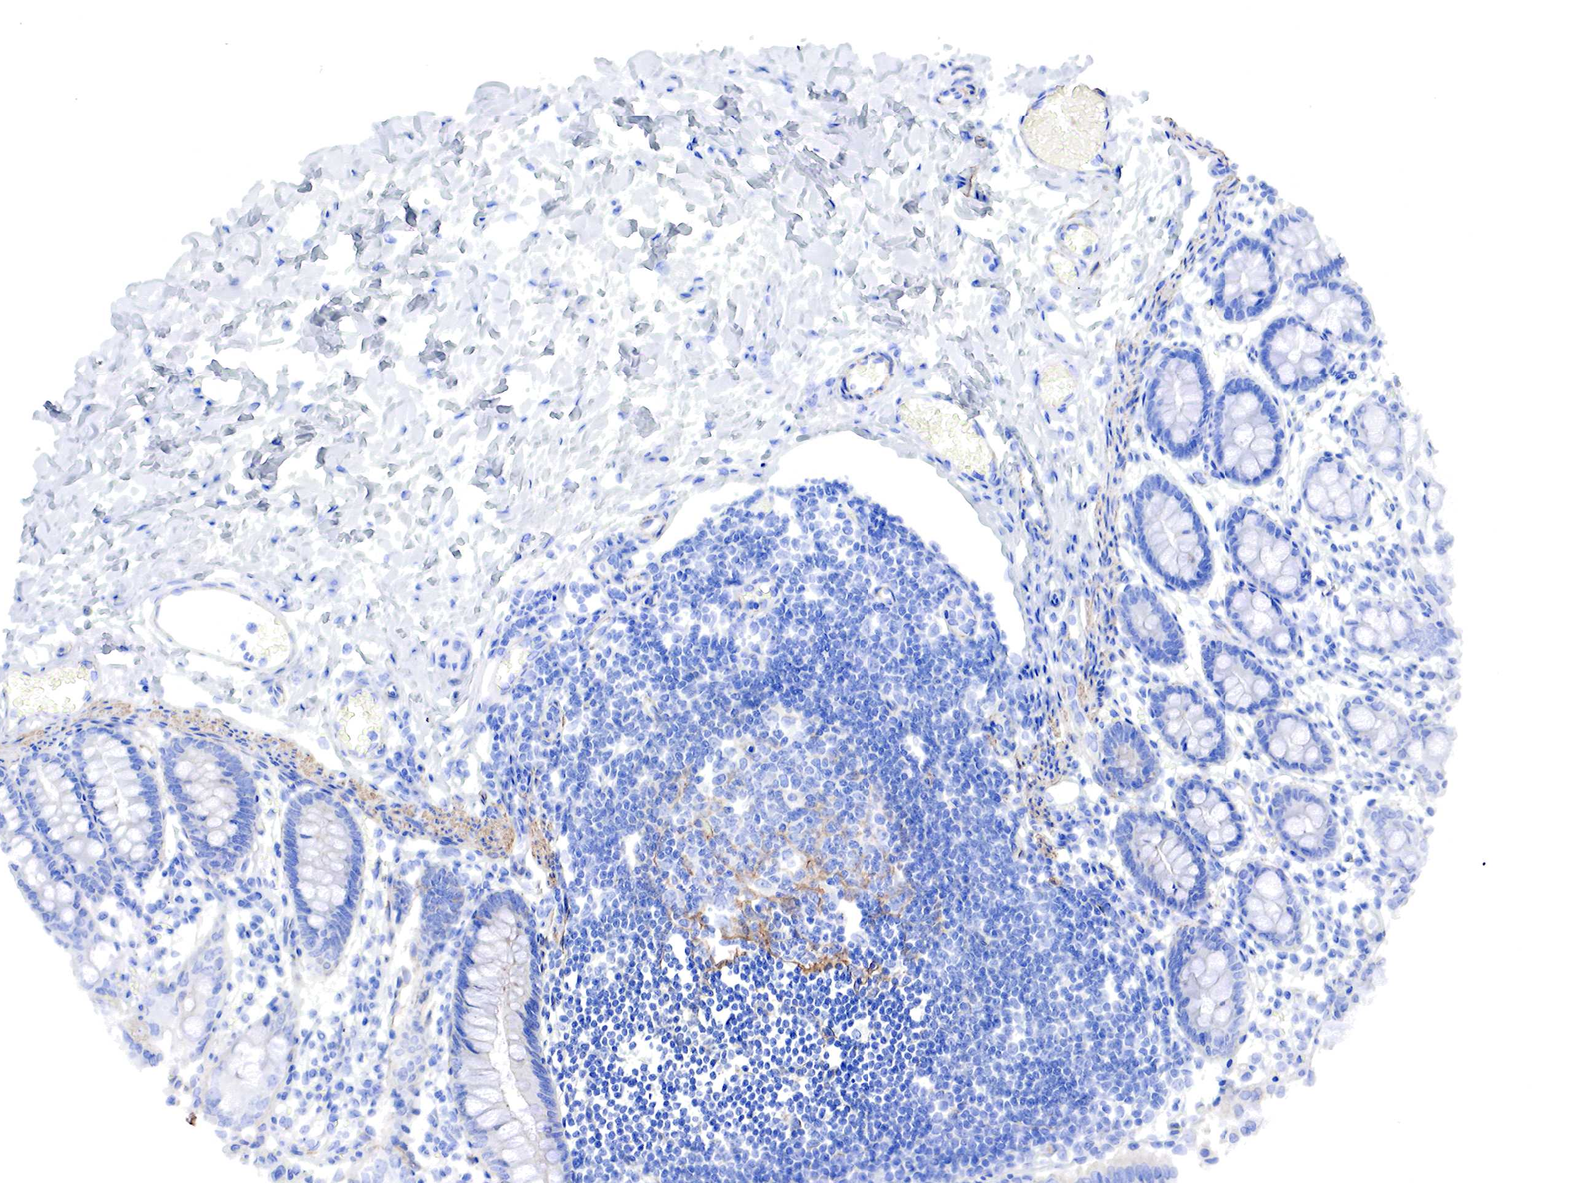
{"staining": {"intensity": "negative", "quantity": "none", "location": "none"}, "tissue": "colon", "cell_type": "Endothelial cells", "image_type": "normal", "snomed": [{"axis": "morphology", "description": "Normal tissue, NOS"}, {"axis": "topography", "description": "Colon"}], "caption": "This is an immunohistochemistry (IHC) histopathology image of unremarkable human colon. There is no staining in endothelial cells.", "gene": "TPM1", "patient": {"sex": "male", "age": 1}}